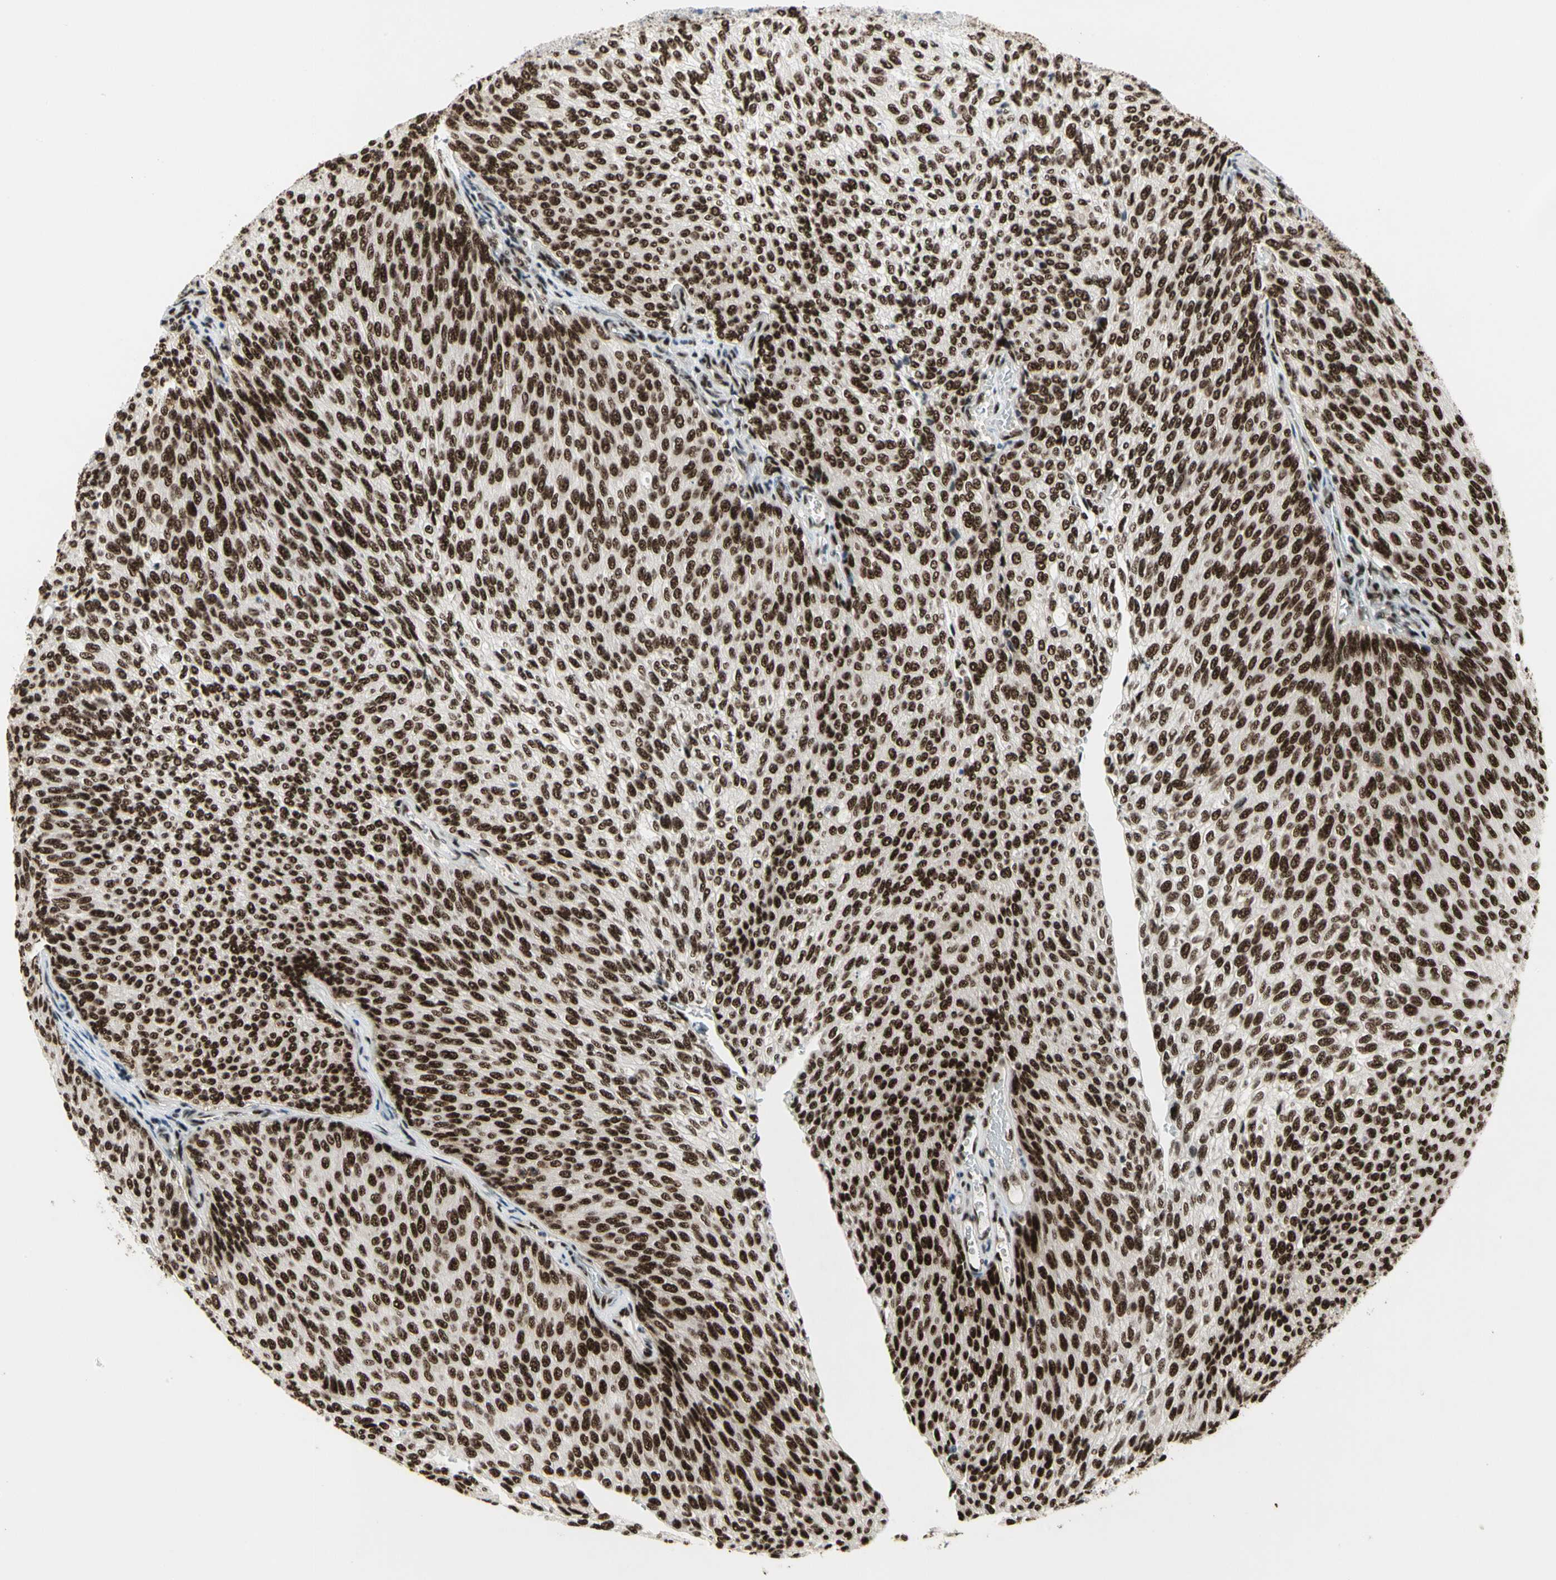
{"staining": {"intensity": "strong", "quantity": ">75%", "location": "nuclear"}, "tissue": "urothelial cancer", "cell_type": "Tumor cells", "image_type": "cancer", "snomed": [{"axis": "morphology", "description": "Urothelial carcinoma, Low grade"}, {"axis": "topography", "description": "Urinary bladder"}], "caption": "Strong nuclear protein positivity is present in approximately >75% of tumor cells in urothelial carcinoma (low-grade).", "gene": "SRSF11", "patient": {"sex": "female", "age": 79}}